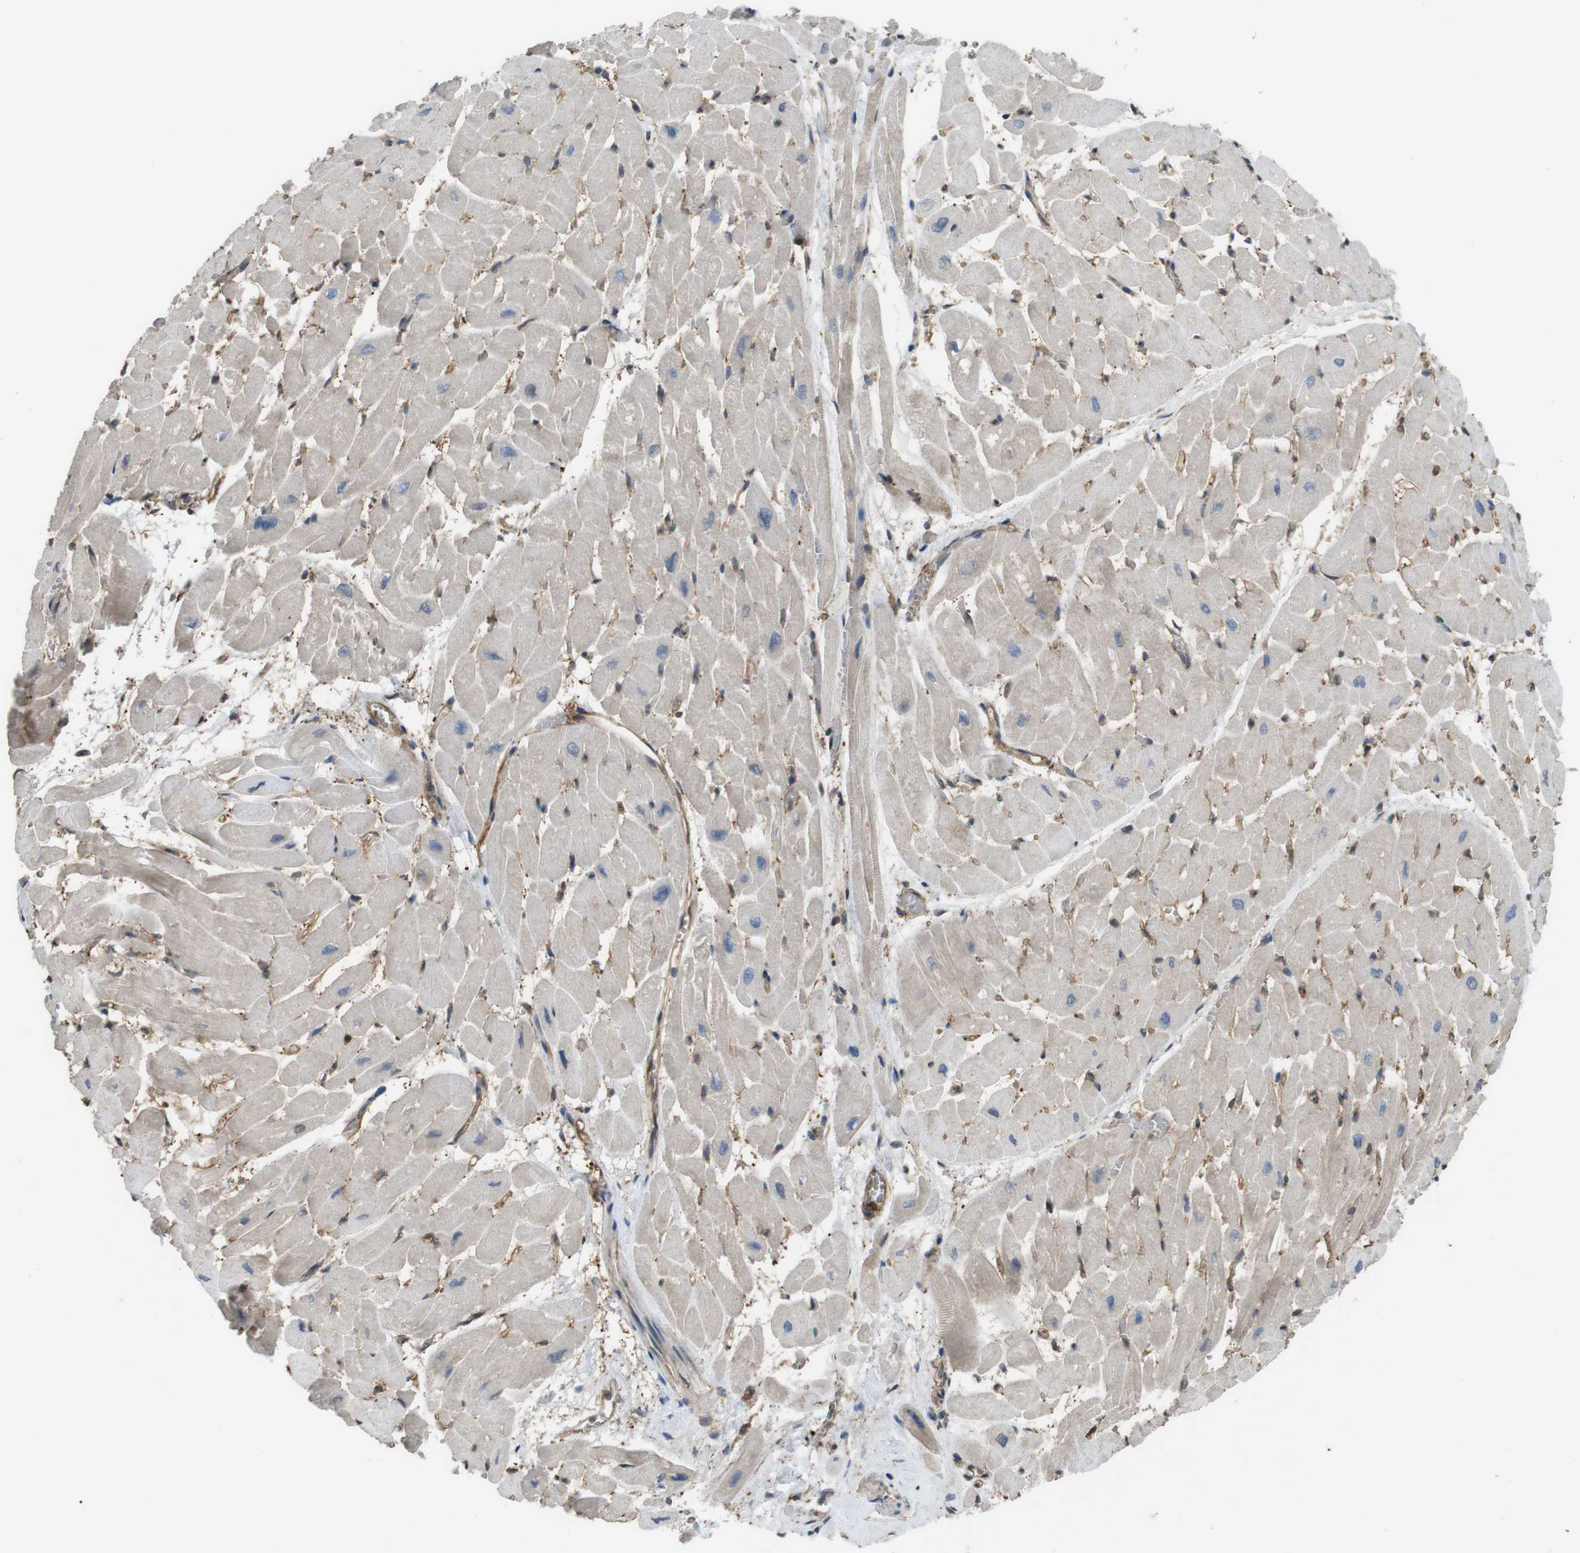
{"staining": {"intensity": "weak", "quantity": ">75%", "location": "cytoplasmic/membranous"}, "tissue": "heart muscle", "cell_type": "Cardiomyocytes", "image_type": "normal", "snomed": [{"axis": "morphology", "description": "Normal tissue, NOS"}, {"axis": "topography", "description": "Heart"}], "caption": "This image displays immunohistochemistry staining of benign human heart muscle, with low weak cytoplasmic/membranous staining in about >75% of cardiomyocytes.", "gene": "ARHGDIA", "patient": {"sex": "male", "age": 45}}